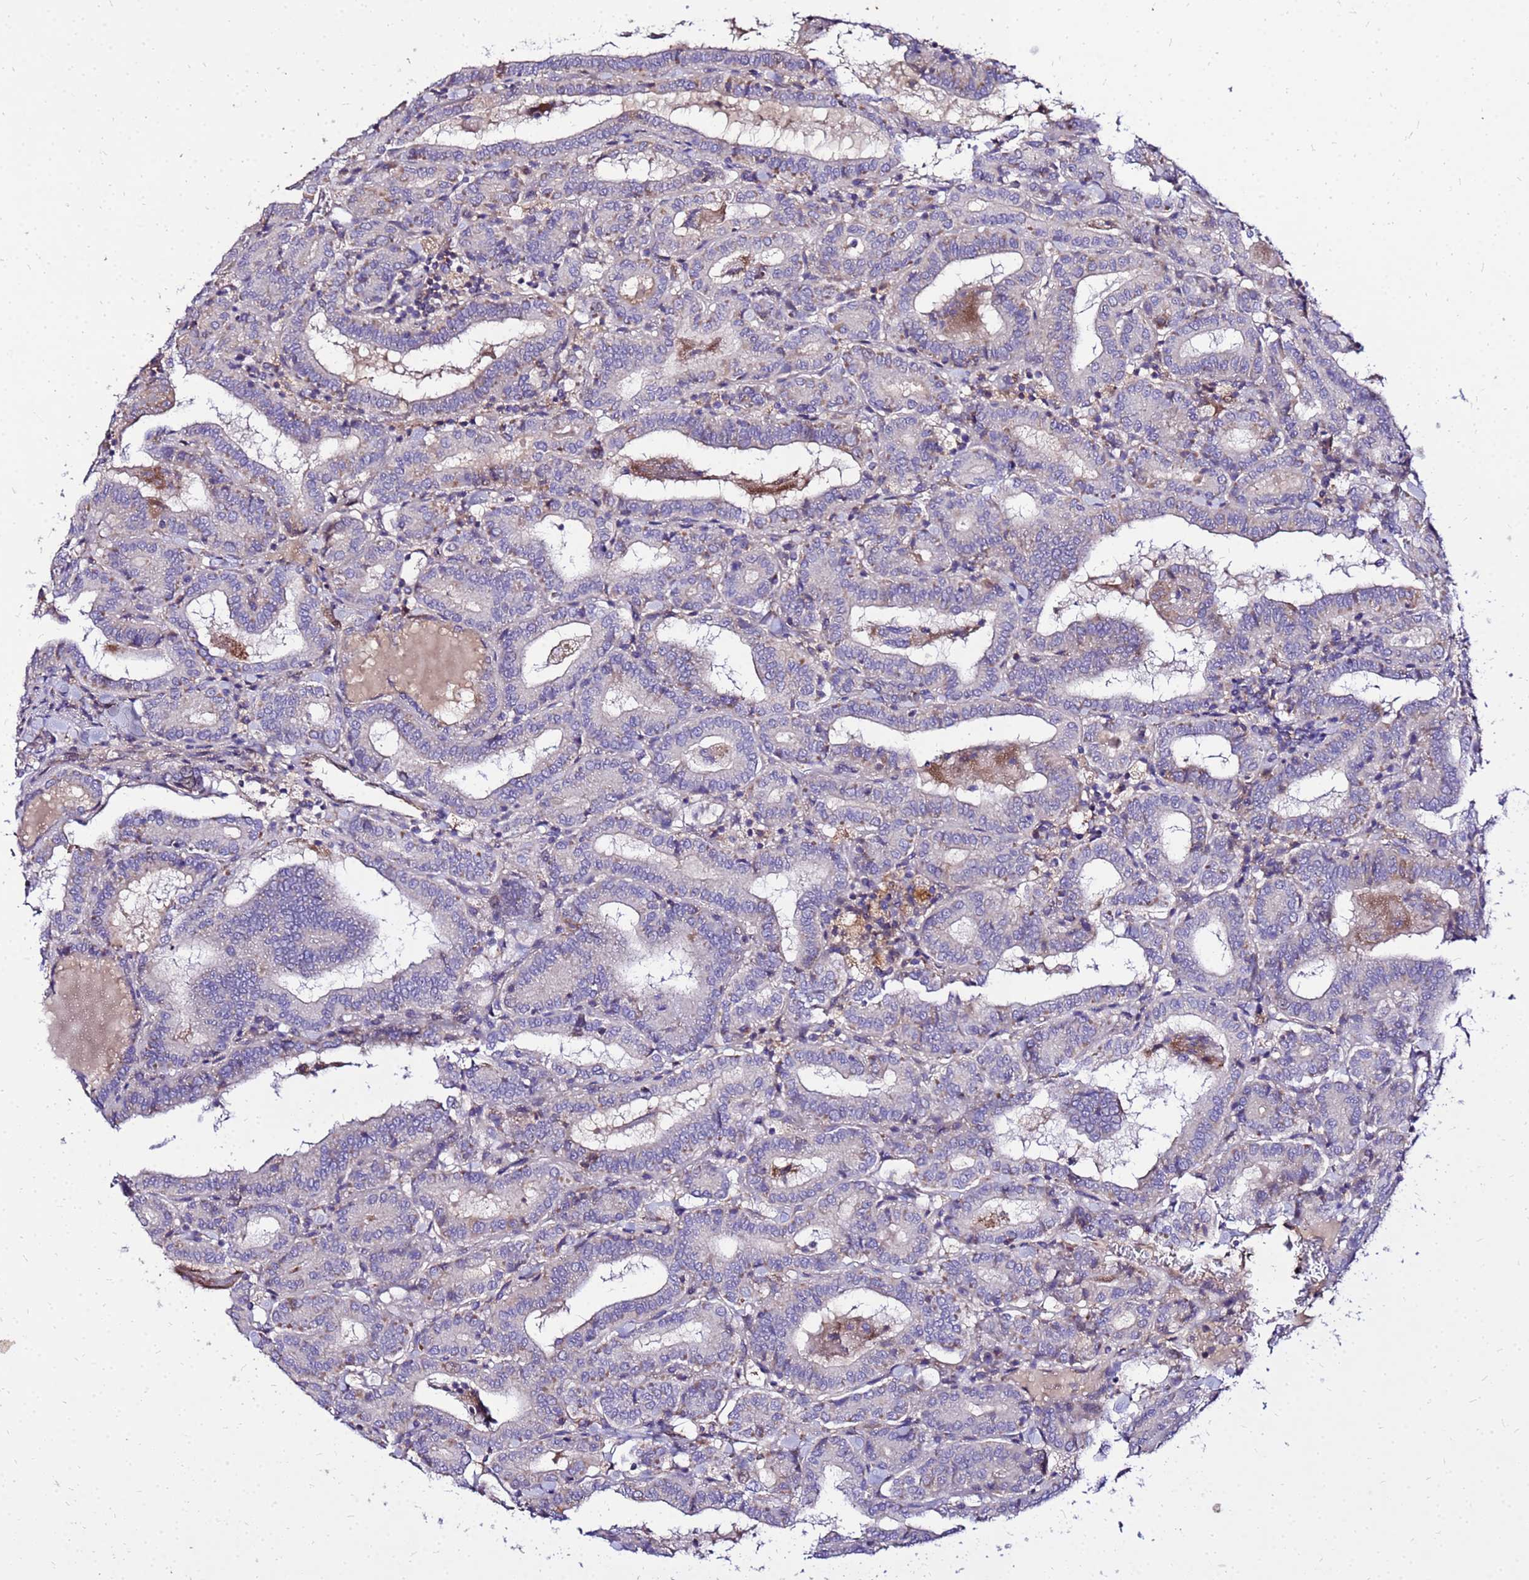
{"staining": {"intensity": "negative", "quantity": "none", "location": "none"}, "tissue": "thyroid cancer", "cell_type": "Tumor cells", "image_type": "cancer", "snomed": [{"axis": "morphology", "description": "Papillary adenocarcinoma, NOS"}, {"axis": "topography", "description": "Thyroid gland"}], "caption": "IHC of human papillary adenocarcinoma (thyroid) exhibits no positivity in tumor cells.", "gene": "COX14", "patient": {"sex": "female", "age": 72}}